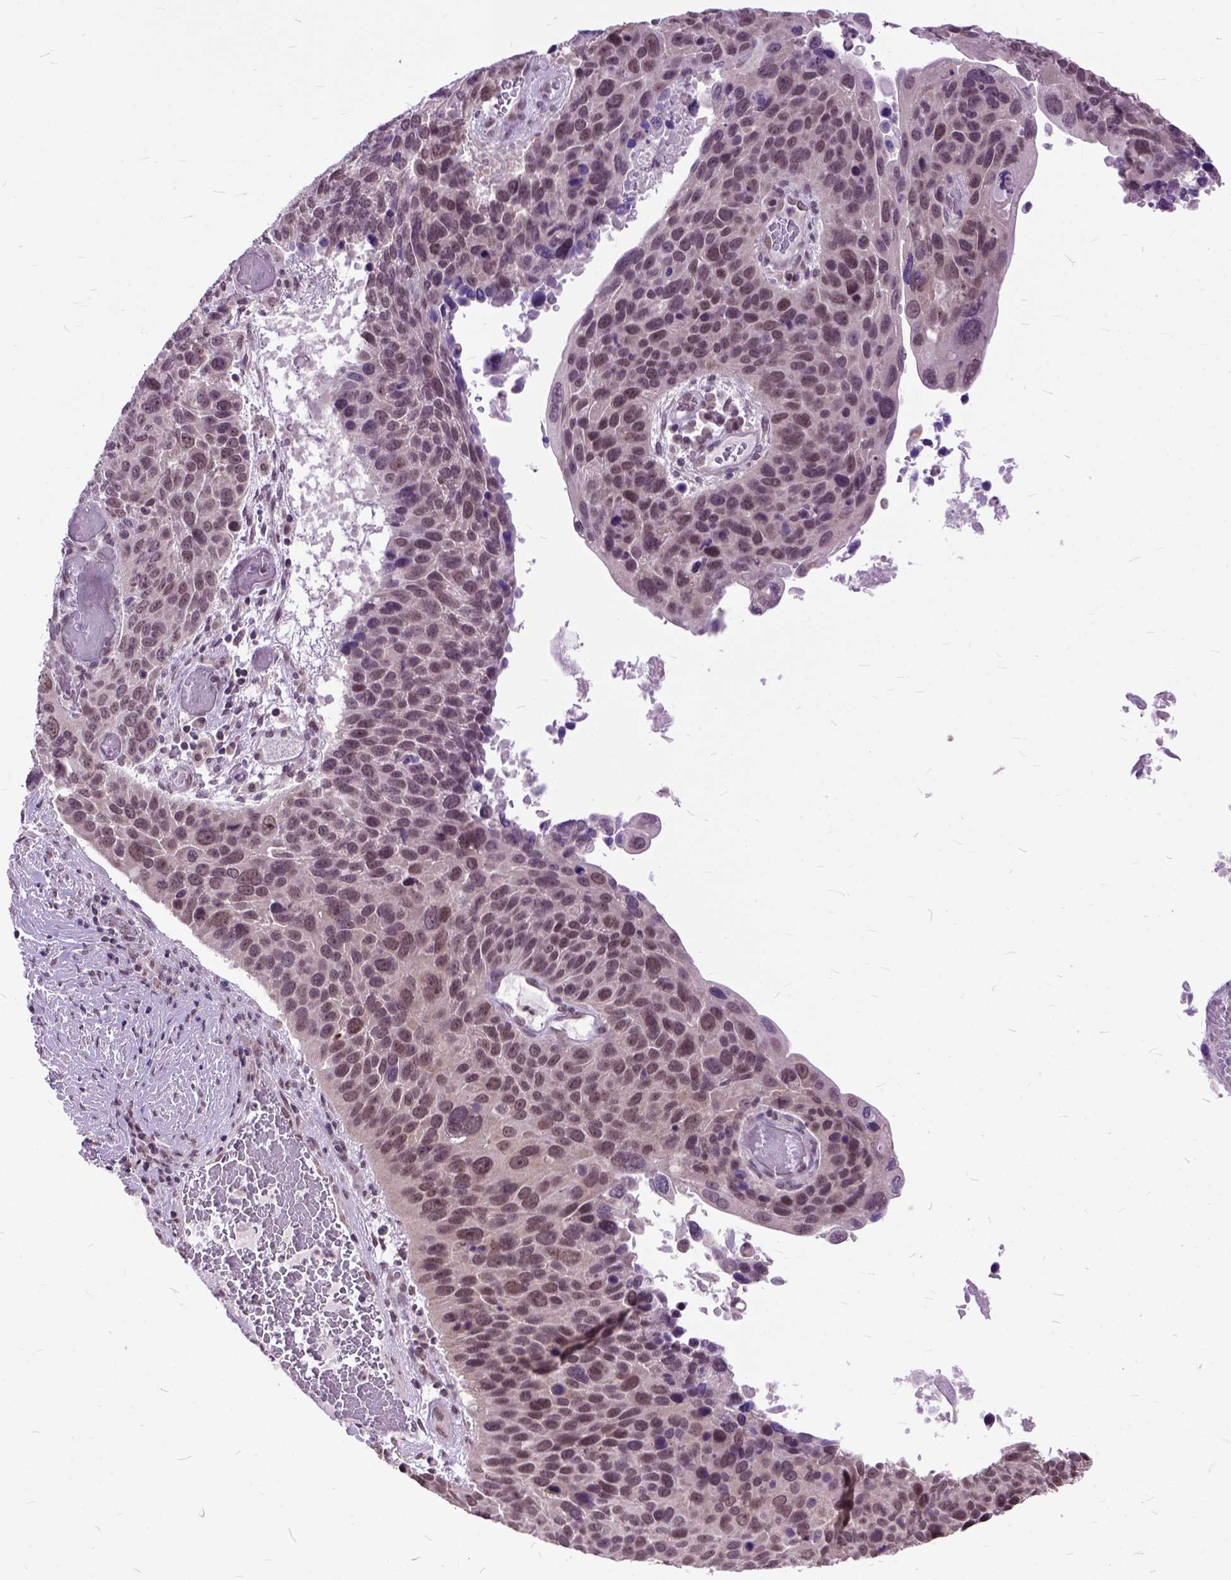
{"staining": {"intensity": "moderate", "quantity": "<25%", "location": "nuclear"}, "tissue": "lung cancer", "cell_type": "Tumor cells", "image_type": "cancer", "snomed": [{"axis": "morphology", "description": "Squamous cell carcinoma, NOS"}, {"axis": "topography", "description": "Lung"}], "caption": "DAB immunohistochemical staining of lung squamous cell carcinoma reveals moderate nuclear protein positivity in approximately <25% of tumor cells. The protein is shown in brown color, while the nuclei are stained blue.", "gene": "ORC5", "patient": {"sex": "male", "age": 68}}